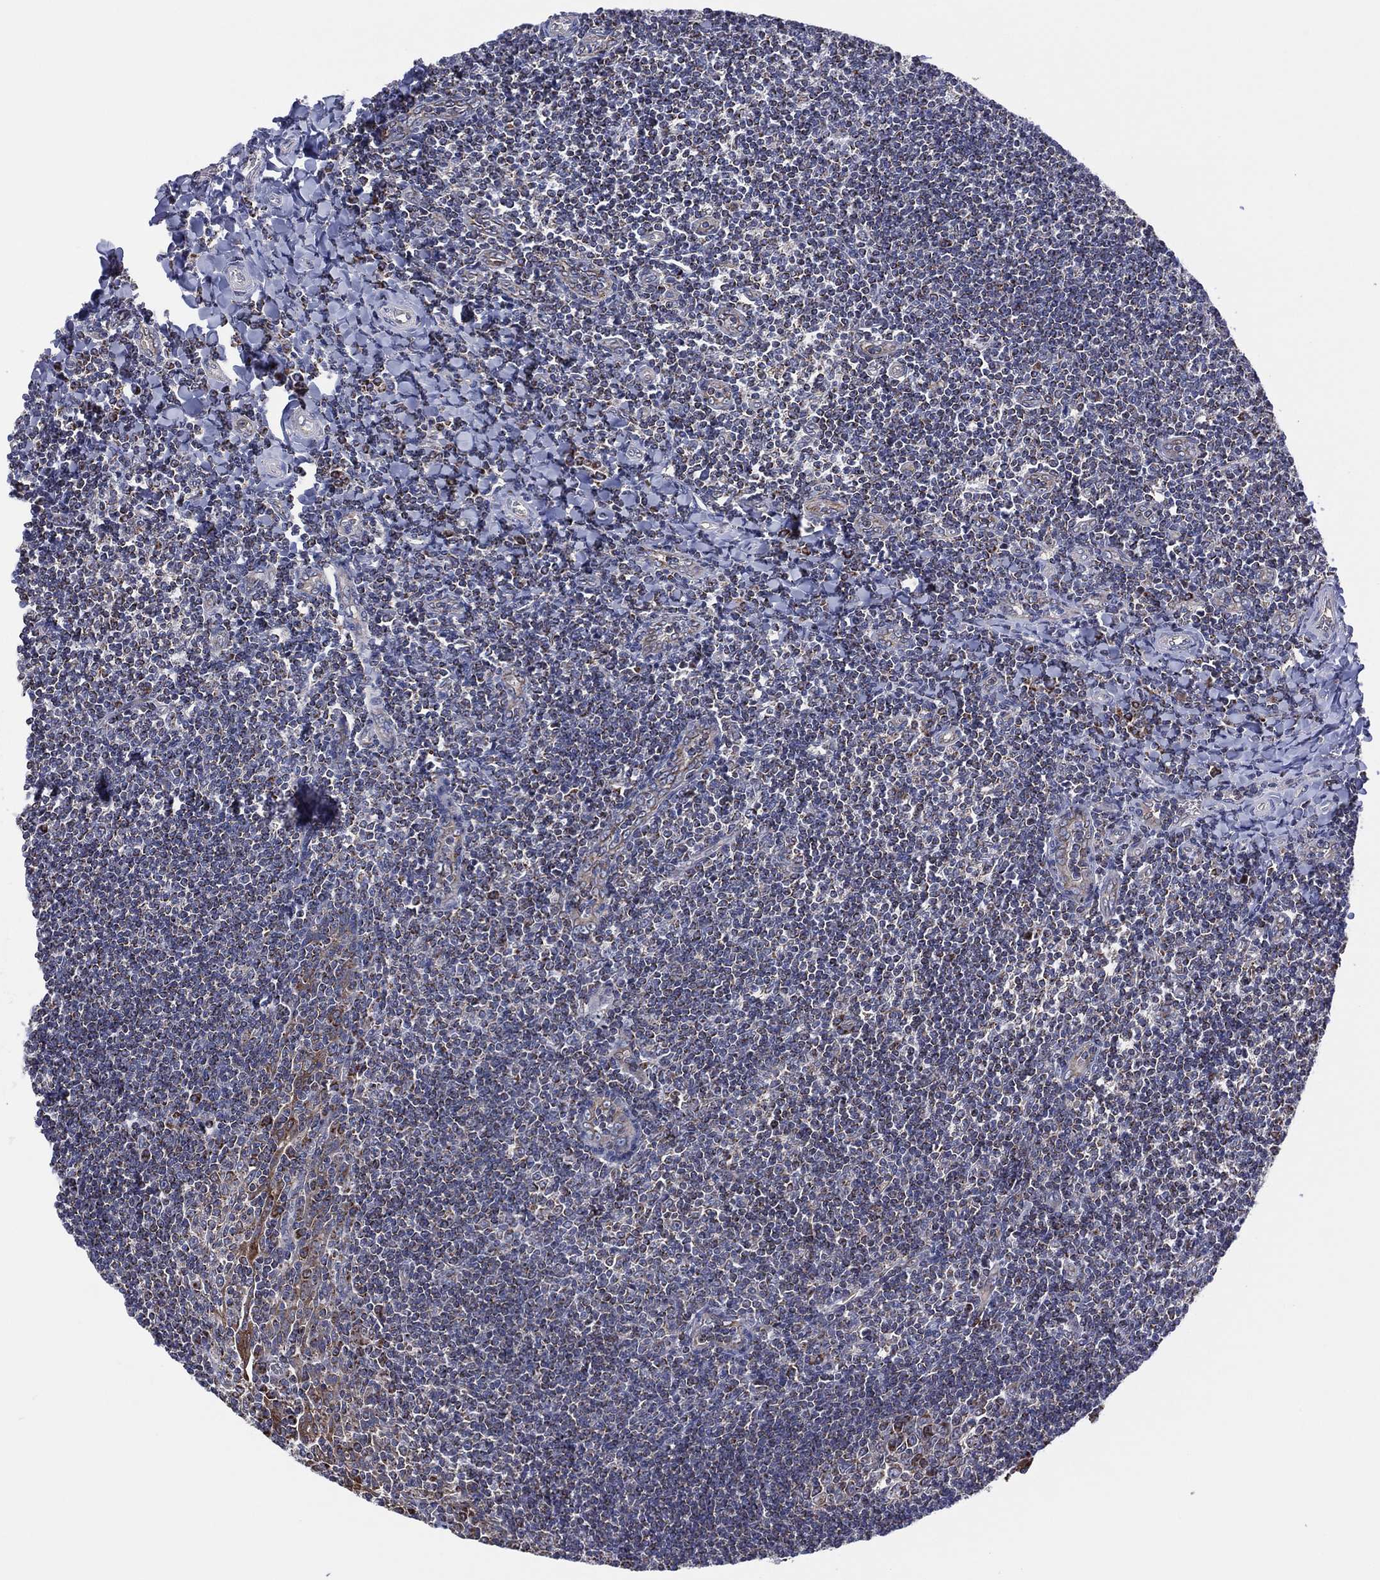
{"staining": {"intensity": "negative", "quantity": "none", "location": "none"}, "tissue": "tonsil", "cell_type": "Germinal center cells", "image_type": "normal", "snomed": [{"axis": "morphology", "description": "Normal tissue, NOS"}, {"axis": "topography", "description": "Tonsil"}], "caption": "The image shows no staining of germinal center cells in benign tonsil.", "gene": "PIDD1", "patient": {"sex": "female", "age": 12}}